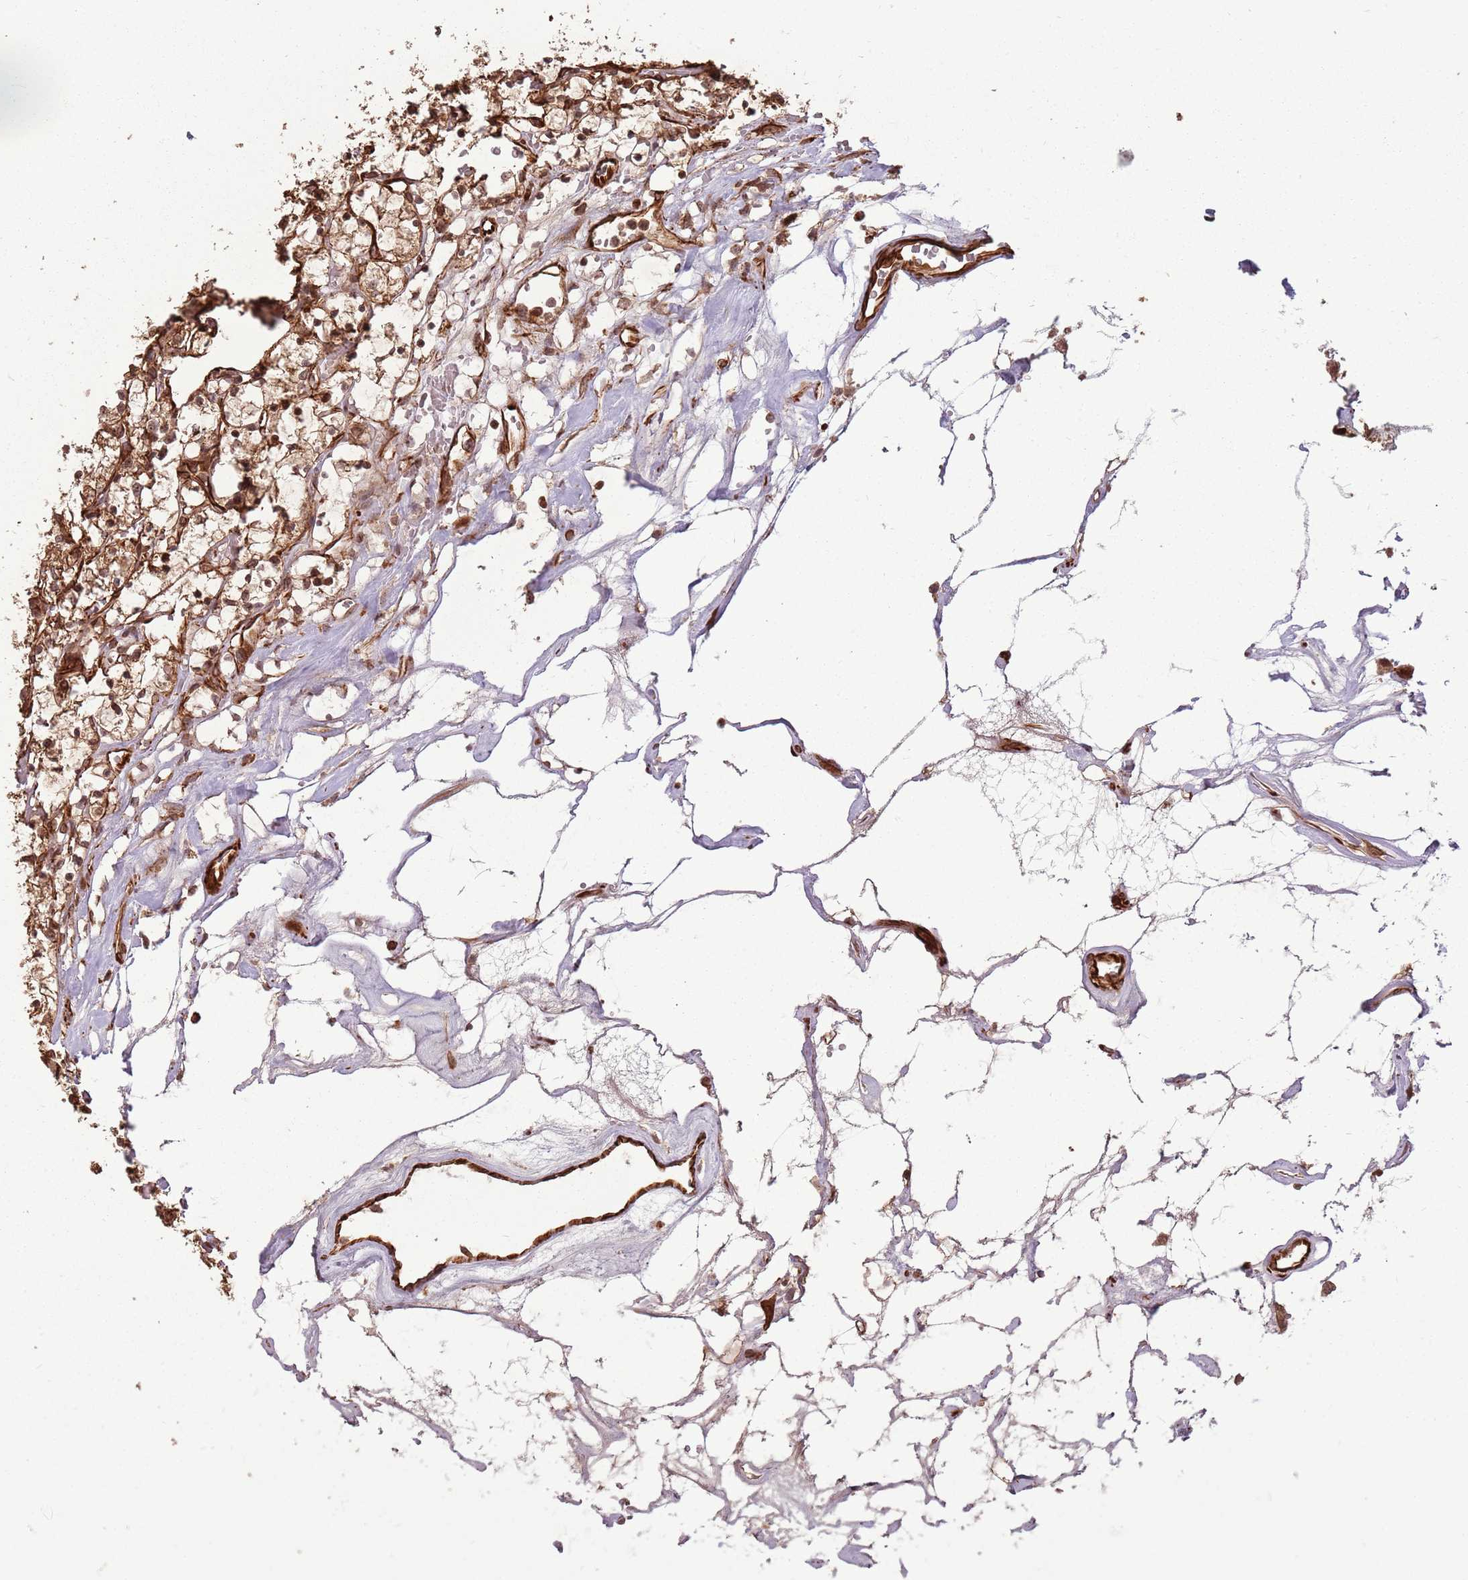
{"staining": {"intensity": "moderate", "quantity": ">75%", "location": "cytoplasmic/membranous,nuclear"}, "tissue": "renal cancer", "cell_type": "Tumor cells", "image_type": "cancer", "snomed": [{"axis": "morphology", "description": "Adenocarcinoma, NOS"}, {"axis": "topography", "description": "Kidney"}], "caption": "Immunohistochemical staining of human renal adenocarcinoma exhibits medium levels of moderate cytoplasmic/membranous and nuclear protein staining in about >75% of tumor cells.", "gene": "ADAMTS3", "patient": {"sex": "female", "age": 69}}